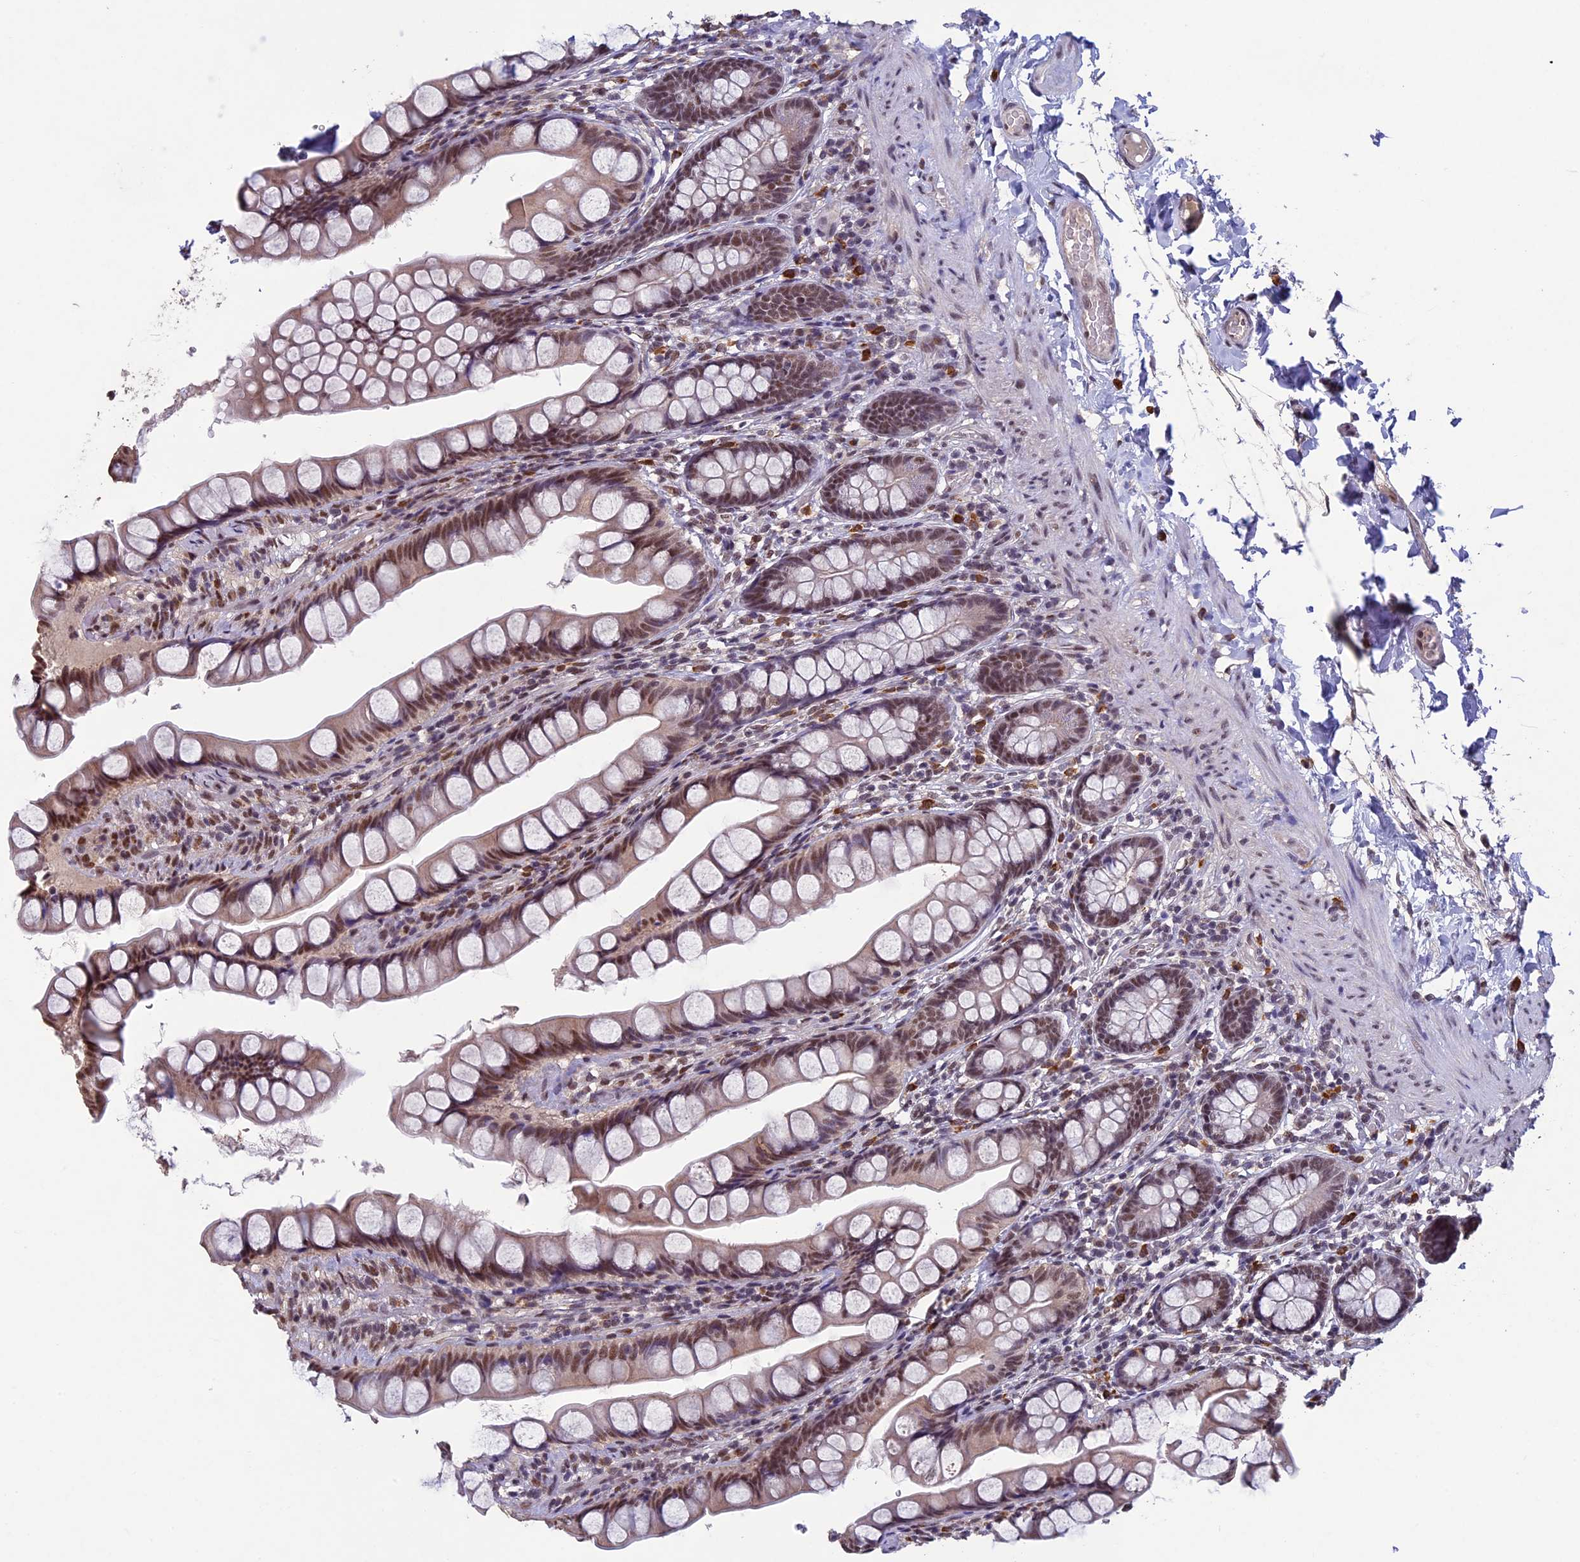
{"staining": {"intensity": "moderate", "quantity": ">75%", "location": "nuclear"}, "tissue": "small intestine", "cell_type": "Glandular cells", "image_type": "normal", "snomed": [{"axis": "morphology", "description": "Normal tissue, NOS"}, {"axis": "topography", "description": "Small intestine"}], "caption": "Immunohistochemistry micrograph of unremarkable small intestine stained for a protein (brown), which exhibits medium levels of moderate nuclear positivity in about >75% of glandular cells.", "gene": "RNF40", "patient": {"sex": "male", "age": 70}}